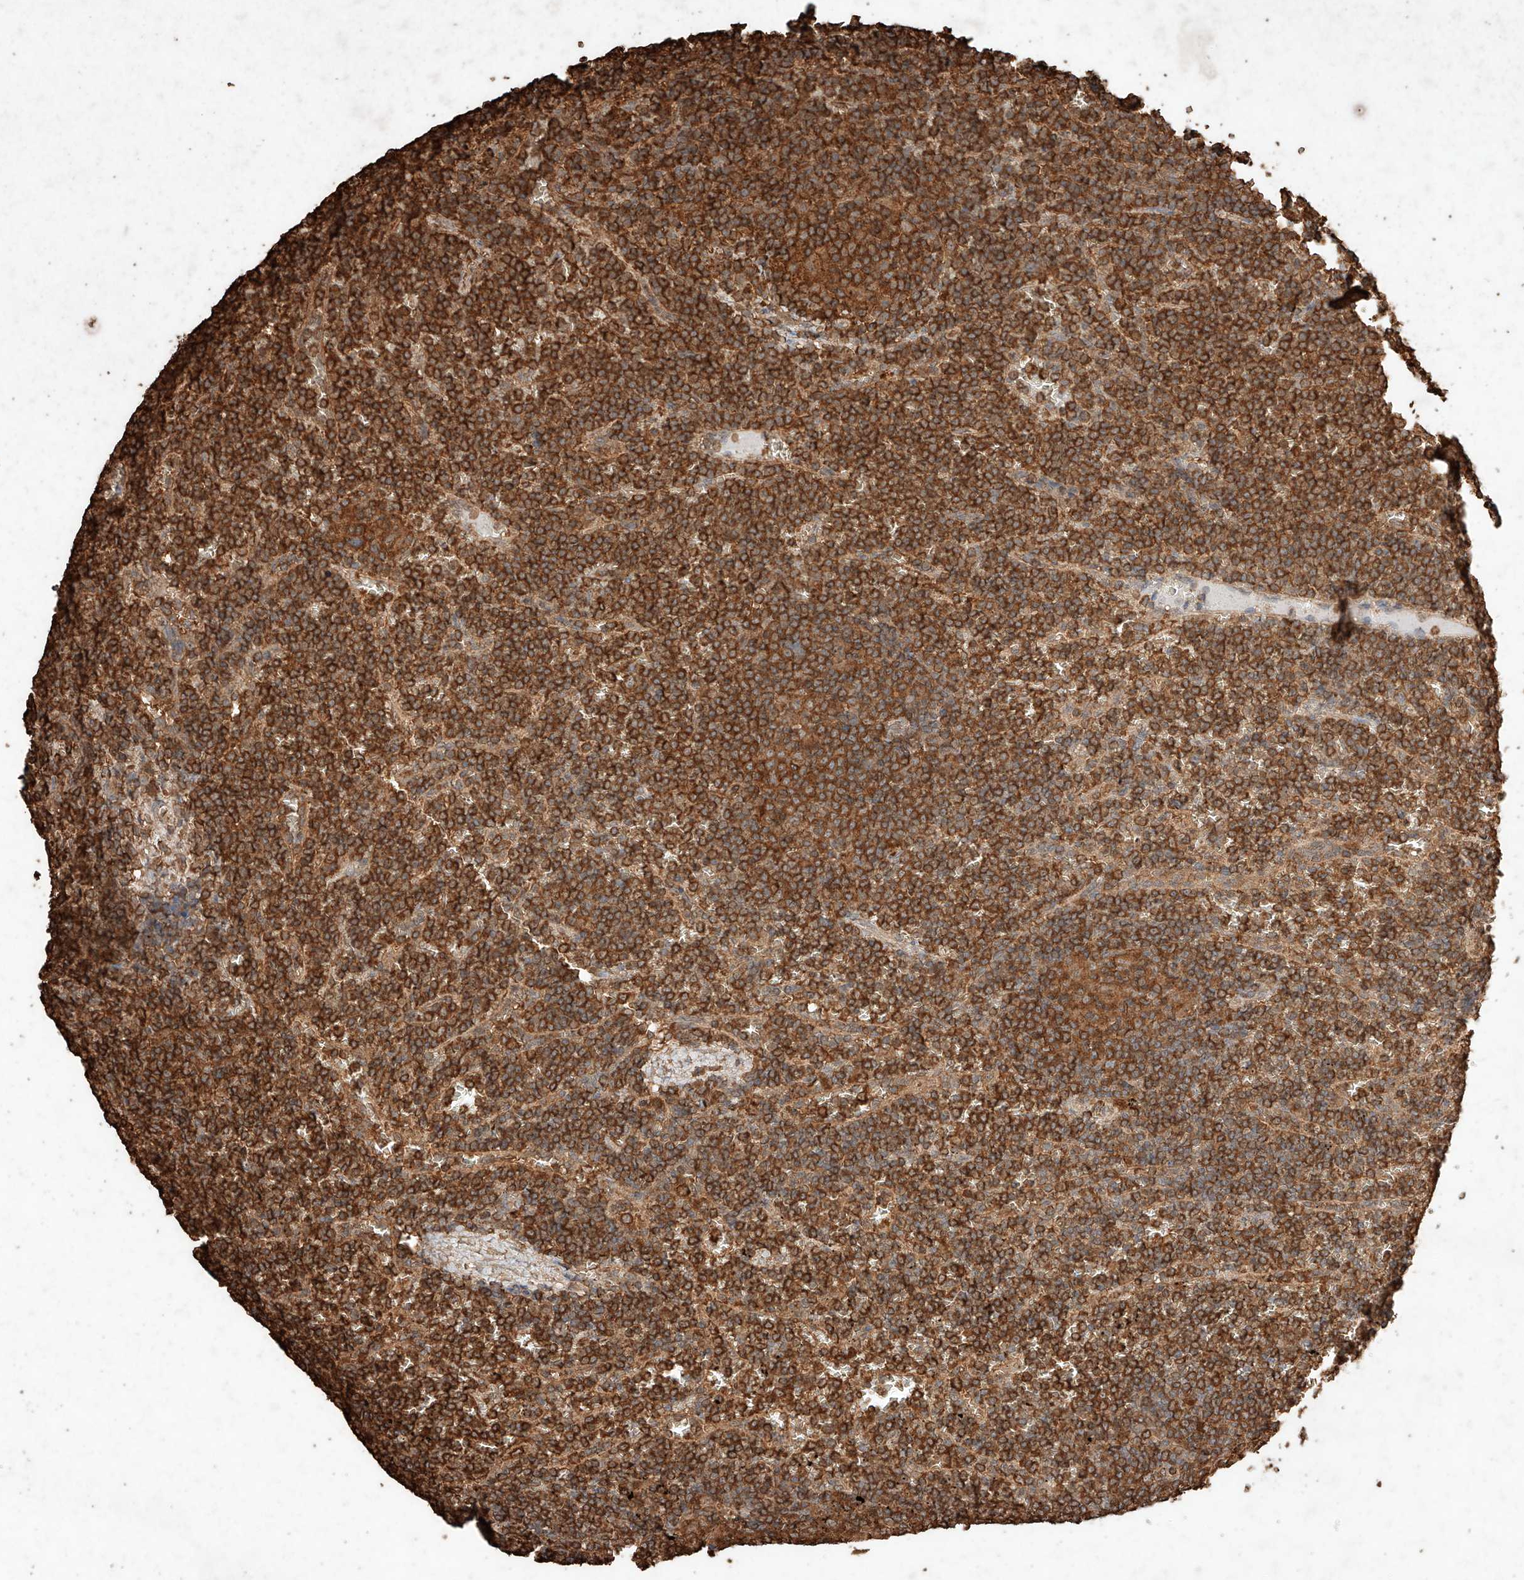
{"staining": {"intensity": "strong", "quantity": ">75%", "location": "cytoplasmic/membranous"}, "tissue": "lymphoma", "cell_type": "Tumor cells", "image_type": "cancer", "snomed": [{"axis": "morphology", "description": "Malignant lymphoma, non-Hodgkin's type, Low grade"}, {"axis": "topography", "description": "Spleen"}], "caption": "Protein expression analysis of human lymphoma reveals strong cytoplasmic/membranous staining in about >75% of tumor cells. (DAB = brown stain, brightfield microscopy at high magnification).", "gene": "M6PR", "patient": {"sex": "female", "age": 19}}